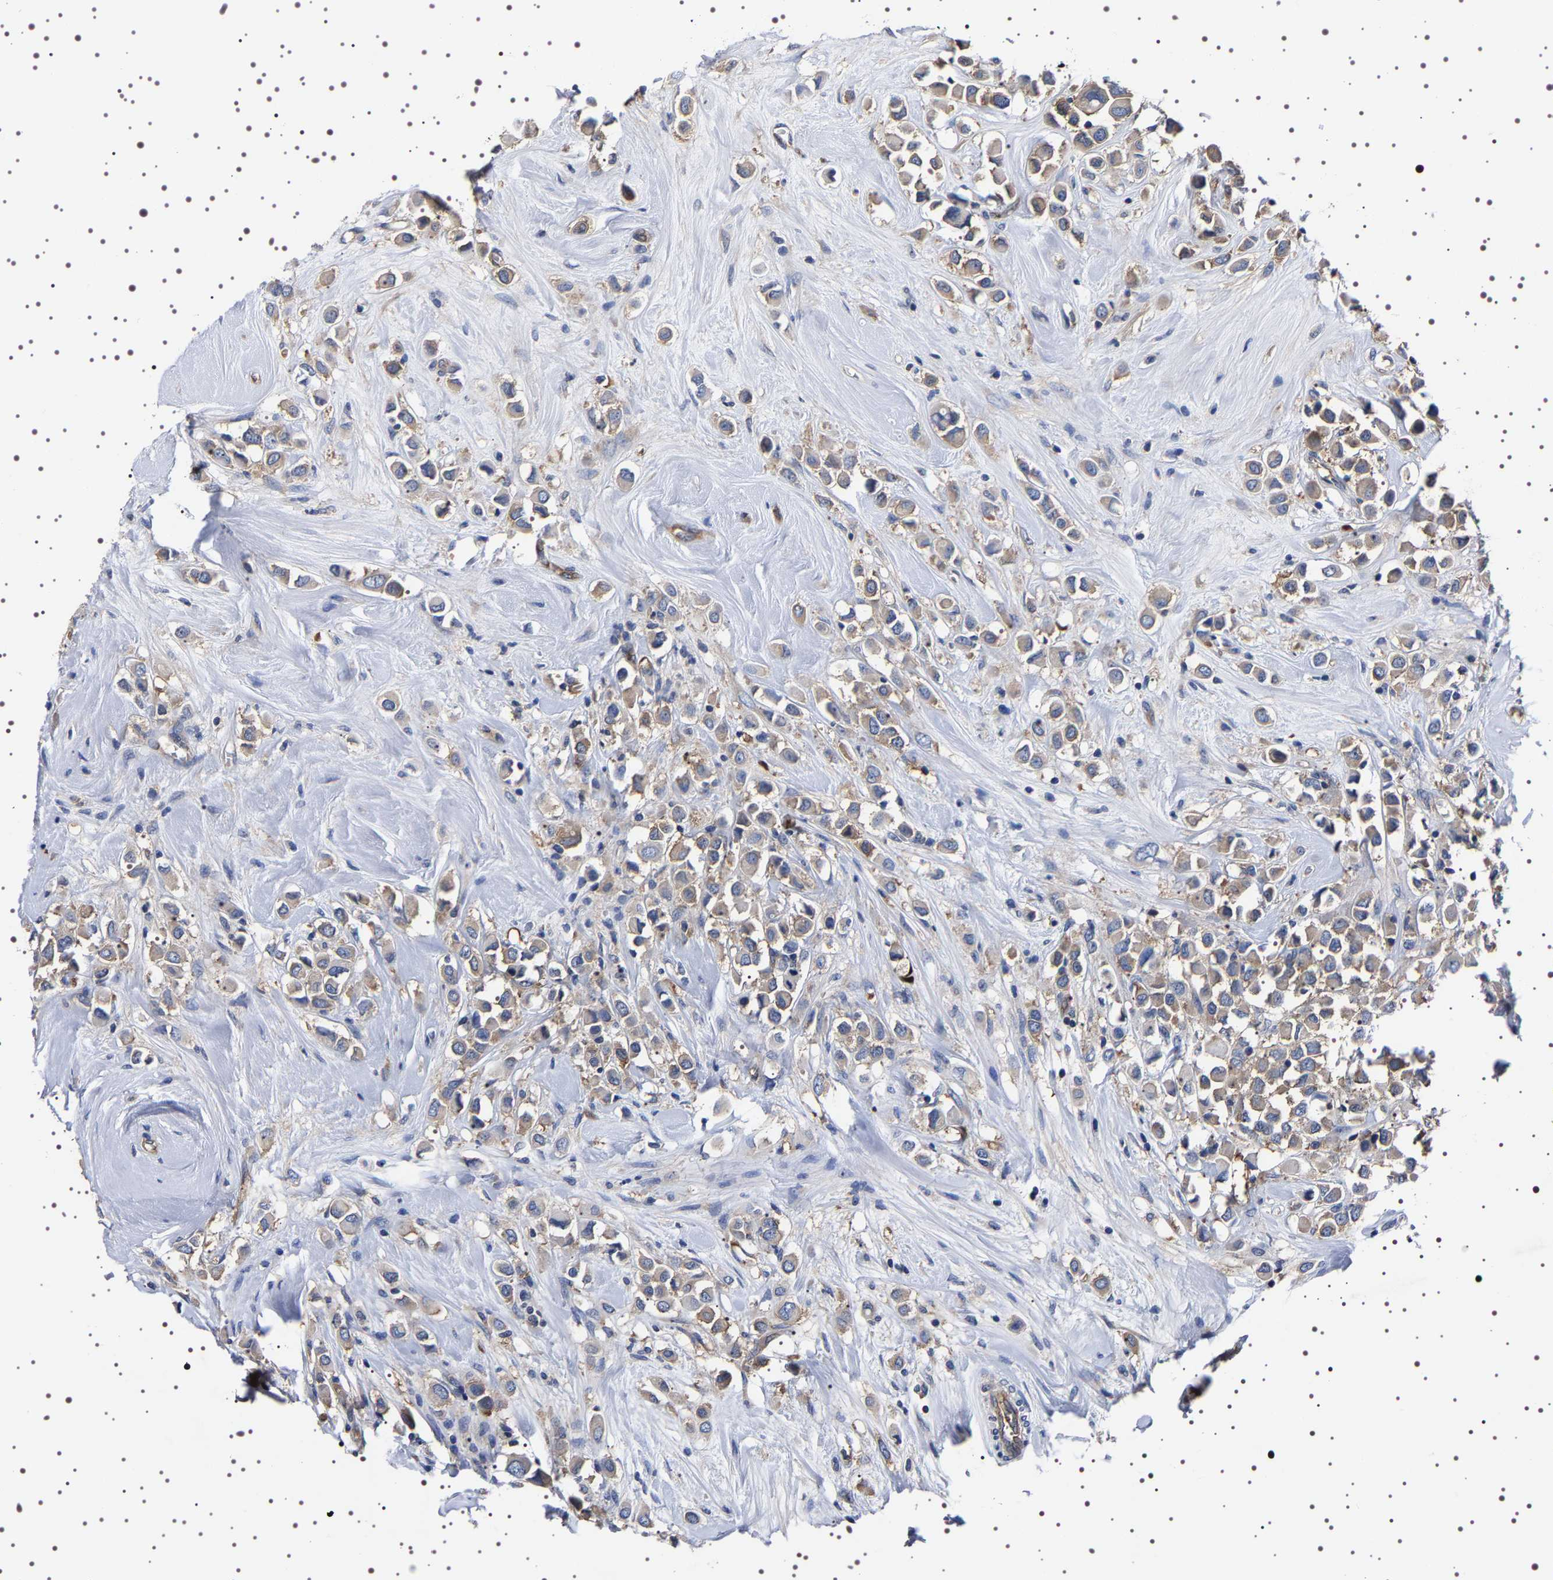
{"staining": {"intensity": "weak", "quantity": ">75%", "location": "cytoplasmic/membranous"}, "tissue": "breast cancer", "cell_type": "Tumor cells", "image_type": "cancer", "snomed": [{"axis": "morphology", "description": "Duct carcinoma"}, {"axis": "topography", "description": "Breast"}], "caption": "Breast cancer stained with a brown dye demonstrates weak cytoplasmic/membranous positive staining in about >75% of tumor cells.", "gene": "DARS1", "patient": {"sex": "female", "age": 61}}